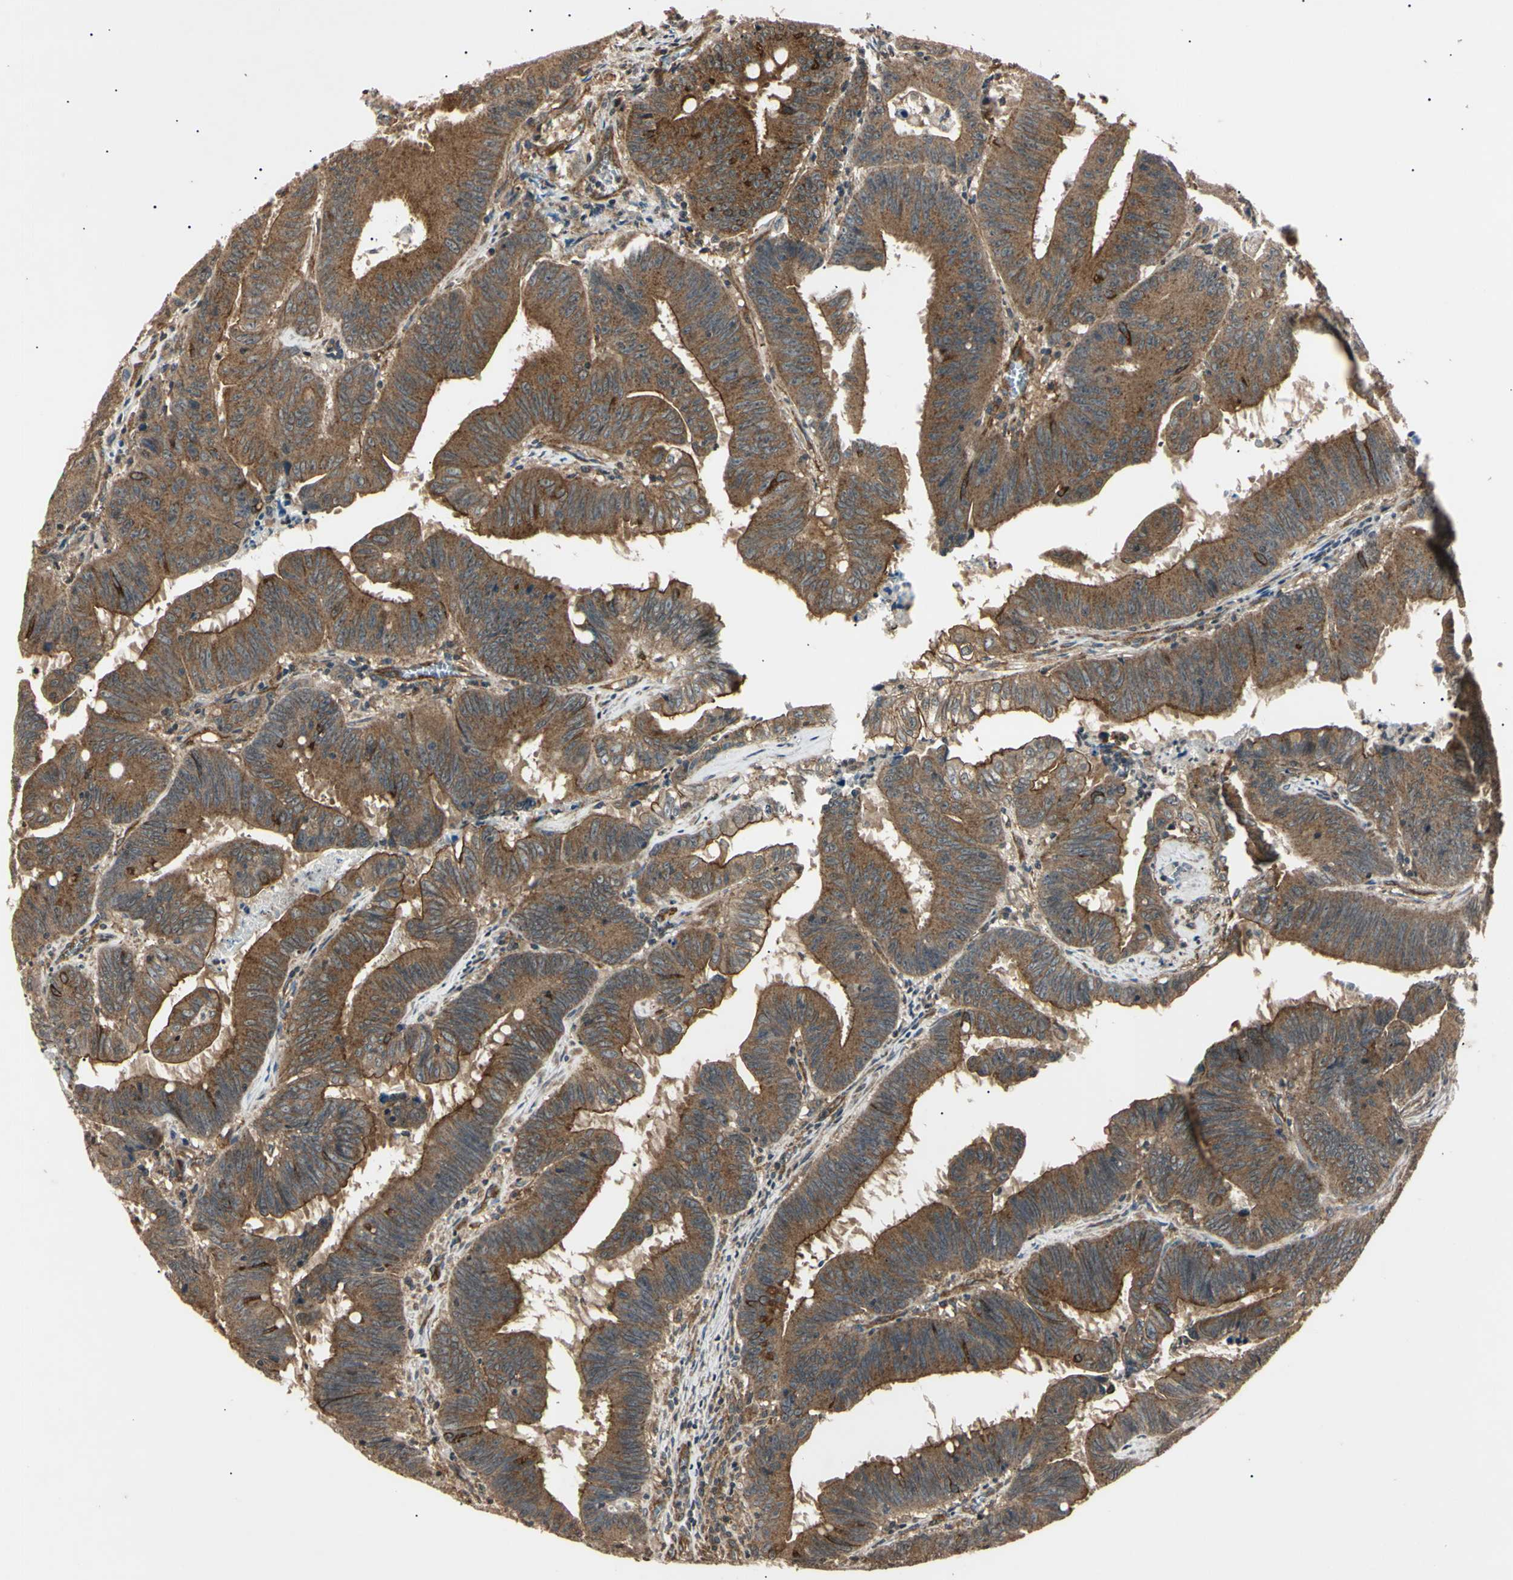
{"staining": {"intensity": "moderate", "quantity": "25%-75%", "location": "cytoplasmic/membranous"}, "tissue": "colorectal cancer", "cell_type": "Tumor cells", "image_type": "cancer", "snomed": [{"axis": "morphology", "description": "Adenocarcinoma, NOS"}, {"axis": "topography", "description": "Colon"}], "caption": "Human colorectal adenocarcinoma stained for a protein (brown) exhibits moderate cytoplasmic/membranous positive expression in about 25%-75% of tumor cells.", "gene": "EPN1", "patient": {"sex": "male", "age": 45}}